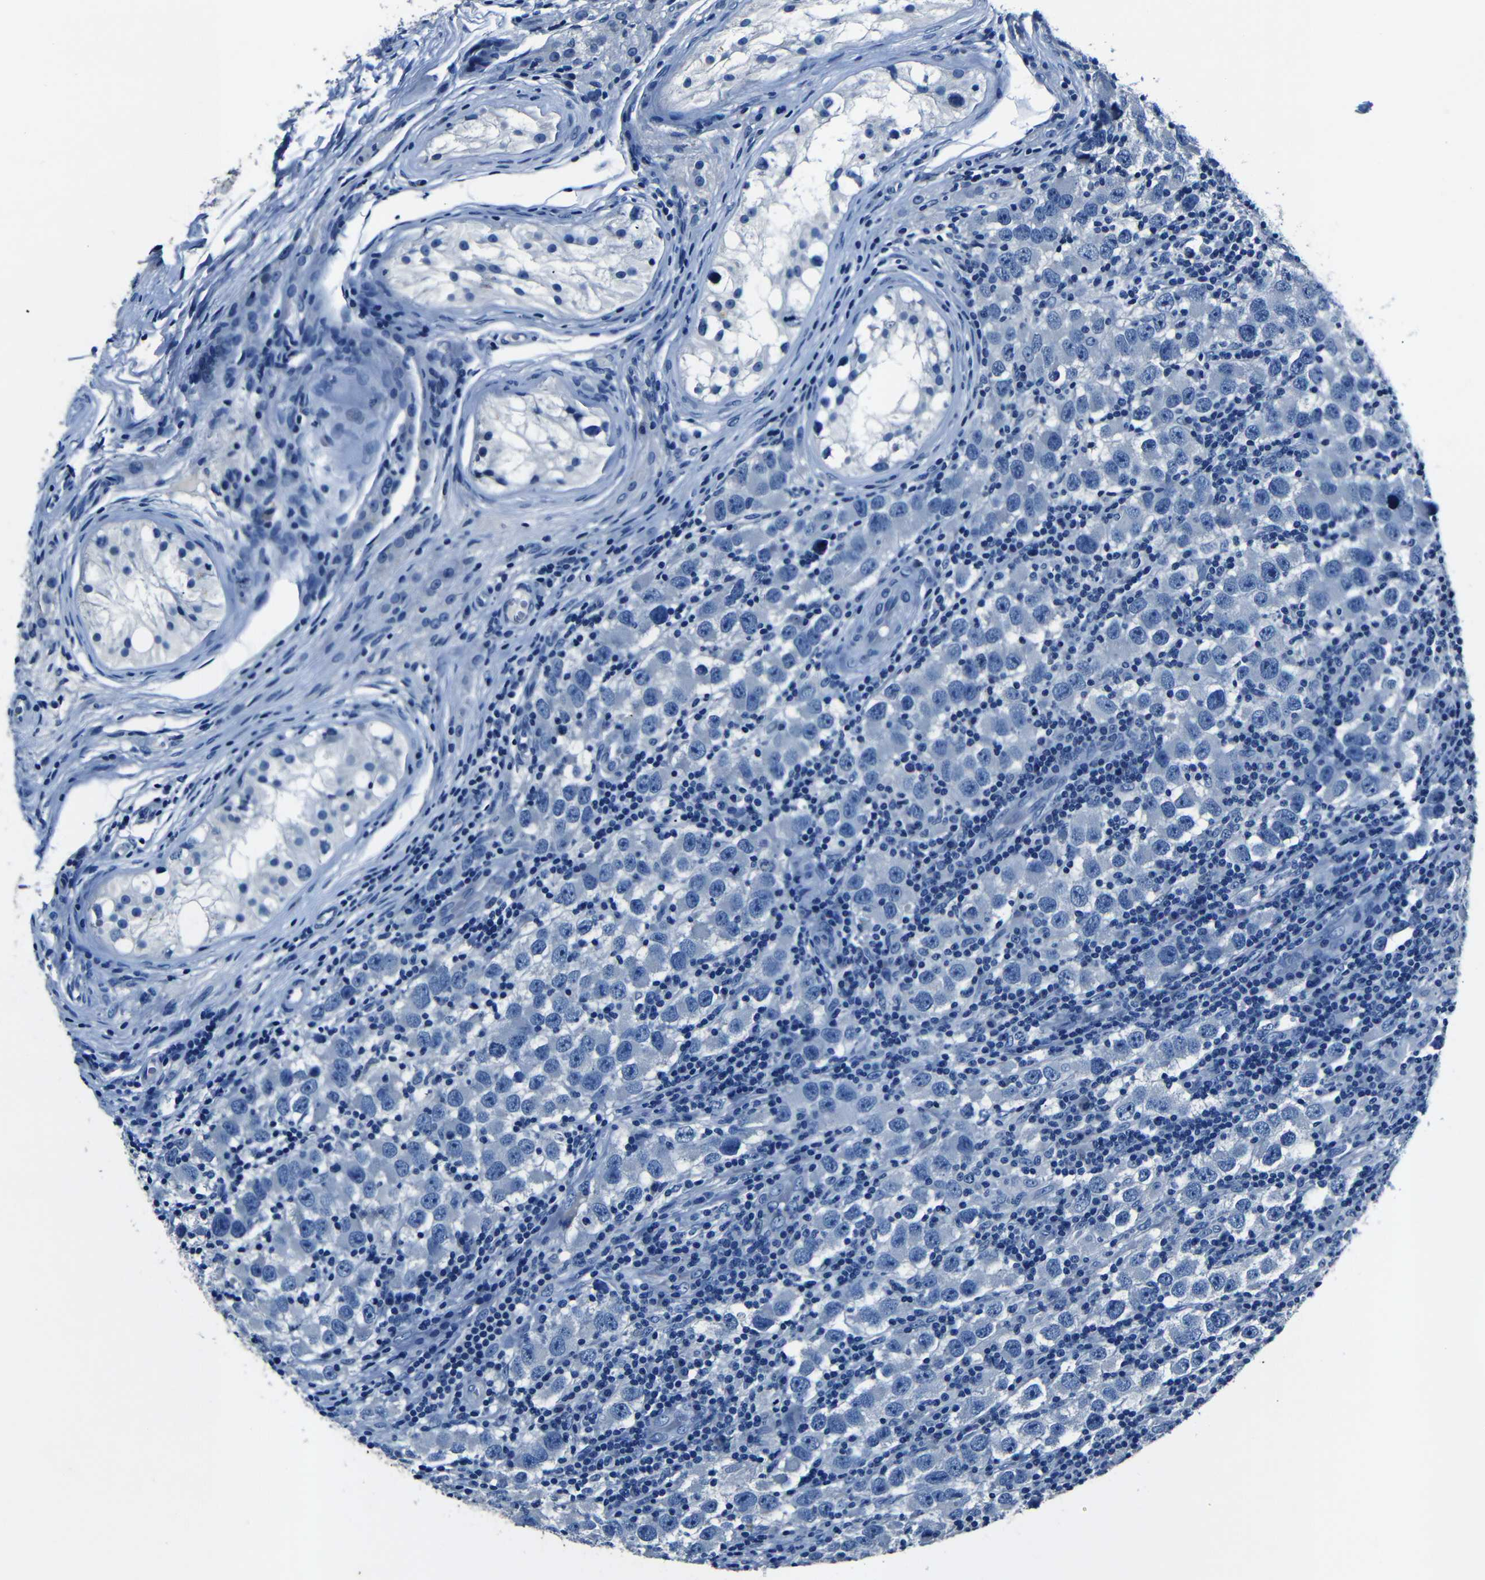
{"staining": {"intensity": "negative", "quantity": "none", "location": "none"}, "tissue": "testis cancer", "cell_type": "Tumor cells", "image_type": "cancer", "snomed": [{"axis": "morphology", "description": "Carcinoma, Embryonal, NOS"}, {"axis": "topography", "description": "Testis"}], "caption": "Testis cancer was stained to show a protein in brown. There is no significant positivity in tumor cells.", "gene": "NCMAP", "patient": {"sex": "male", "age": 21}}